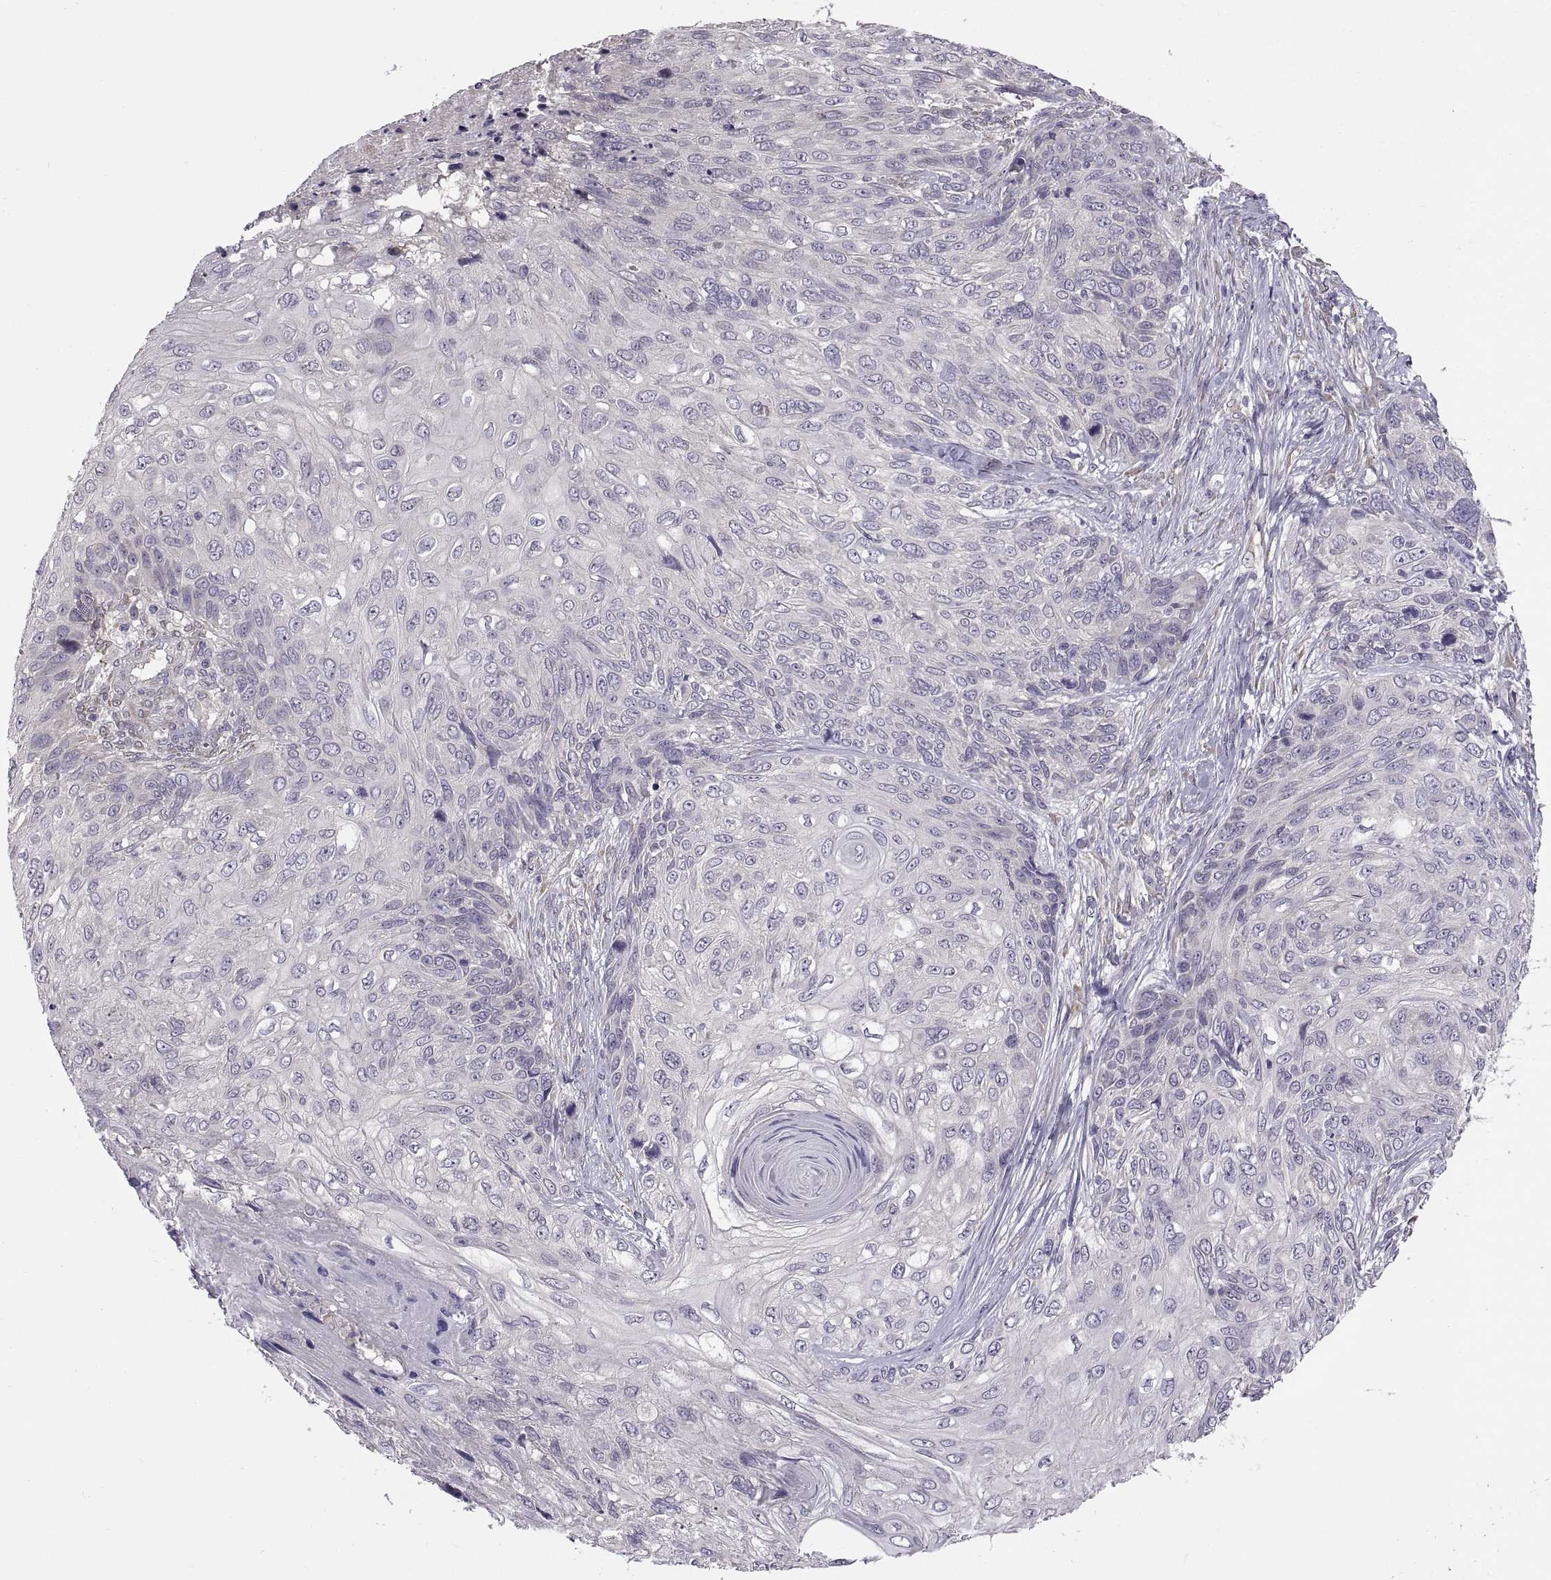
{"staining": {"intensity": "negative", "quantity": "none", "location": "none"}, "tissue": "skin cancer", "cell_type": "Tumor cells", "image_type": "cancer", "snomed": [{"axis": "morphology", "description": "Squamous cell carcinoma, NOS"}, {"axis": "topography", "description": "Skin"}], "caption": "The micrograph demonstrates no staining of tumor cells in skin cancer (squamous cell carcinoma).", "gene": "ACSBG2", "patient": {"sex": "male", "age": 92}}